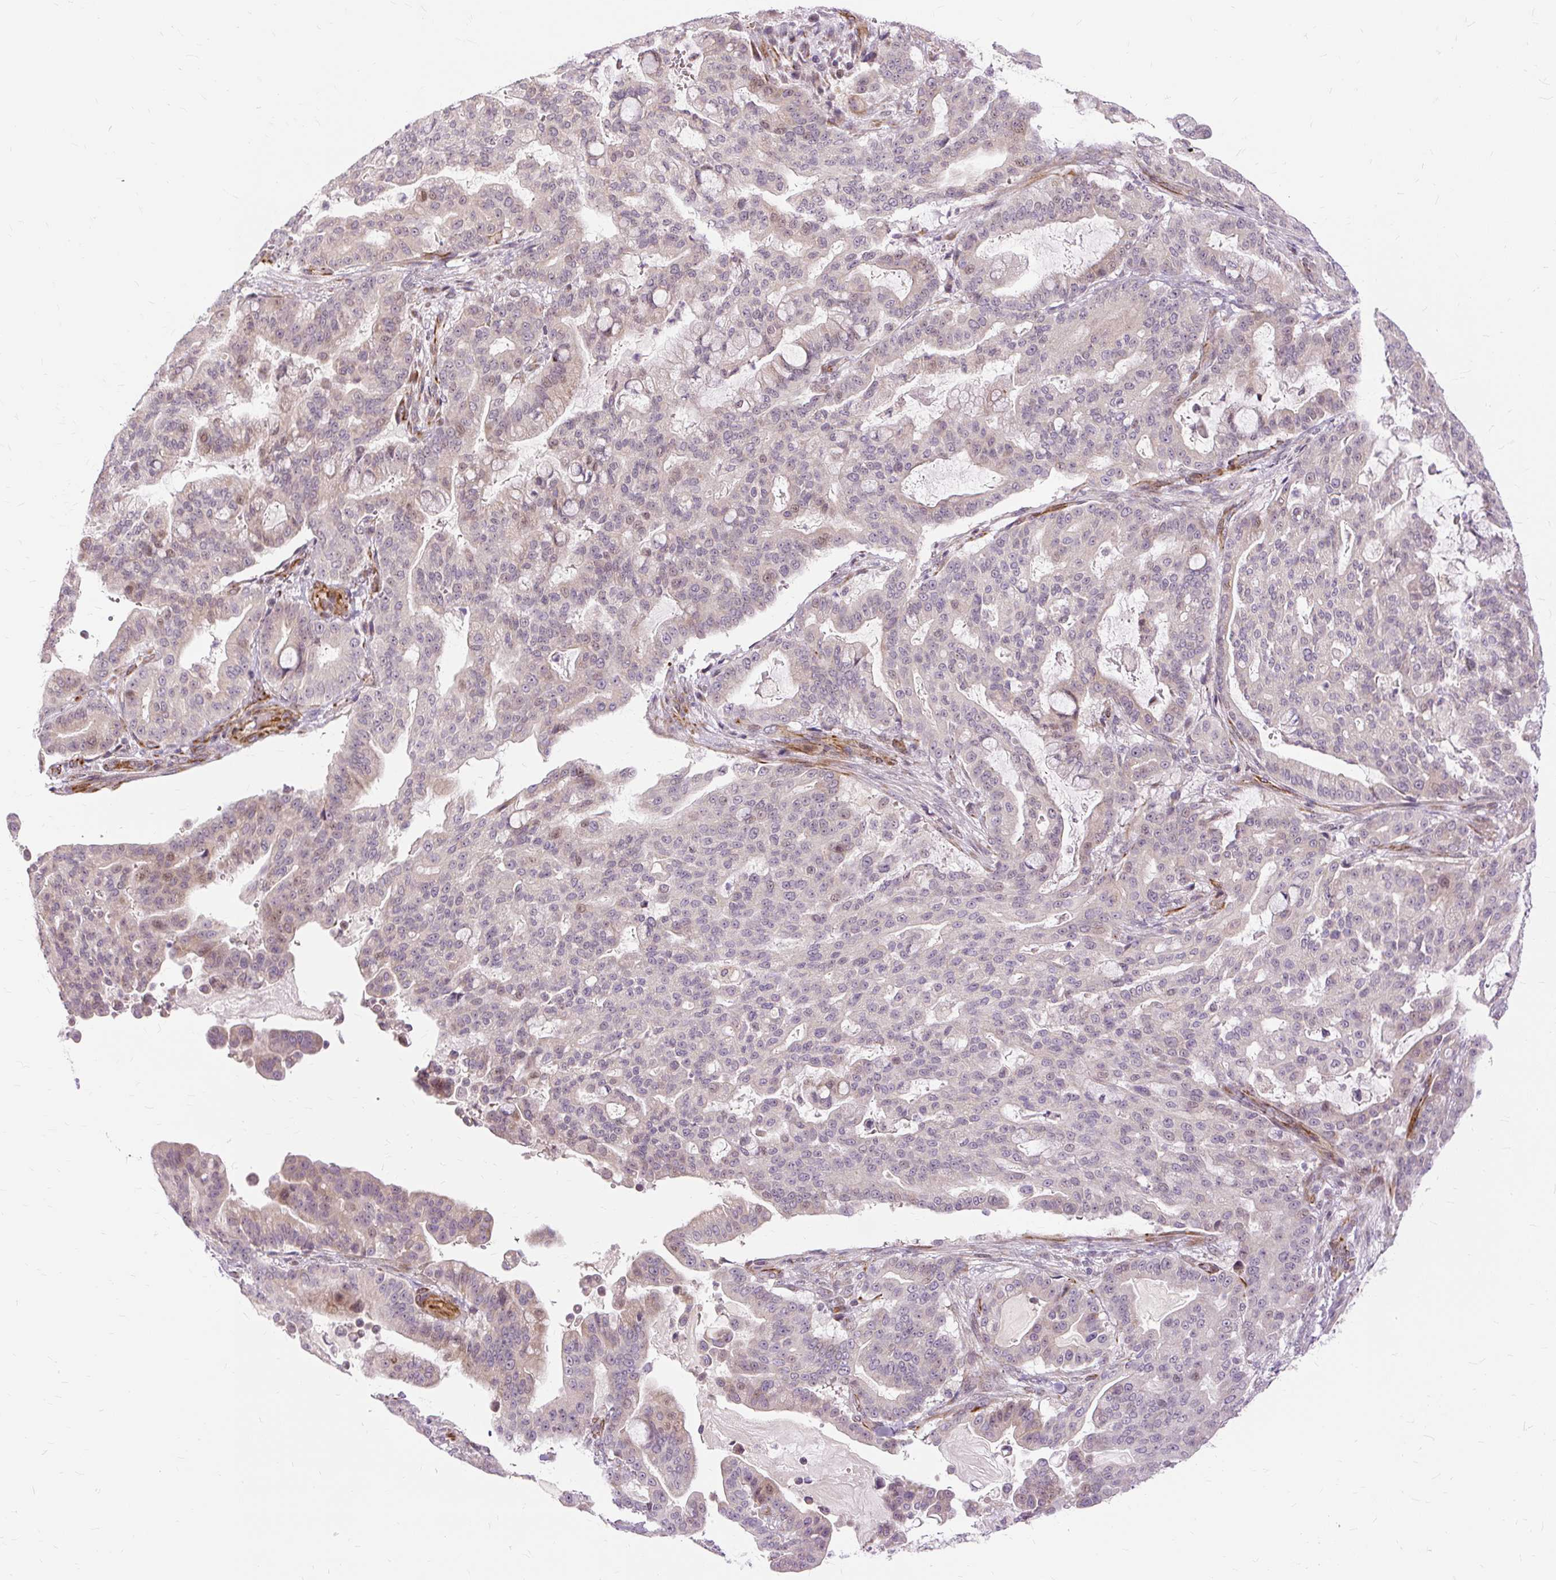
{"staining": {"intensity": "weak", "quantity": "<25%", "location": "cytoplasmic/membranous,nuclear"}, "tissue": "pancreatic cancer", "cell_type": "Tumor cells", "image_type": "cancer", "snomed": [{"axis": "morphology", "description": "Adenocarcinoma, NOS"}, {"axis": "topography", "description": "Pancreas"}], "caption": "Micrograph shows no protein positivity in tumor cells of adenocarcinoma (pancreatic) tissue.", "gene": "MMACHC", "patient": {"sex": "male", "age": 63}}